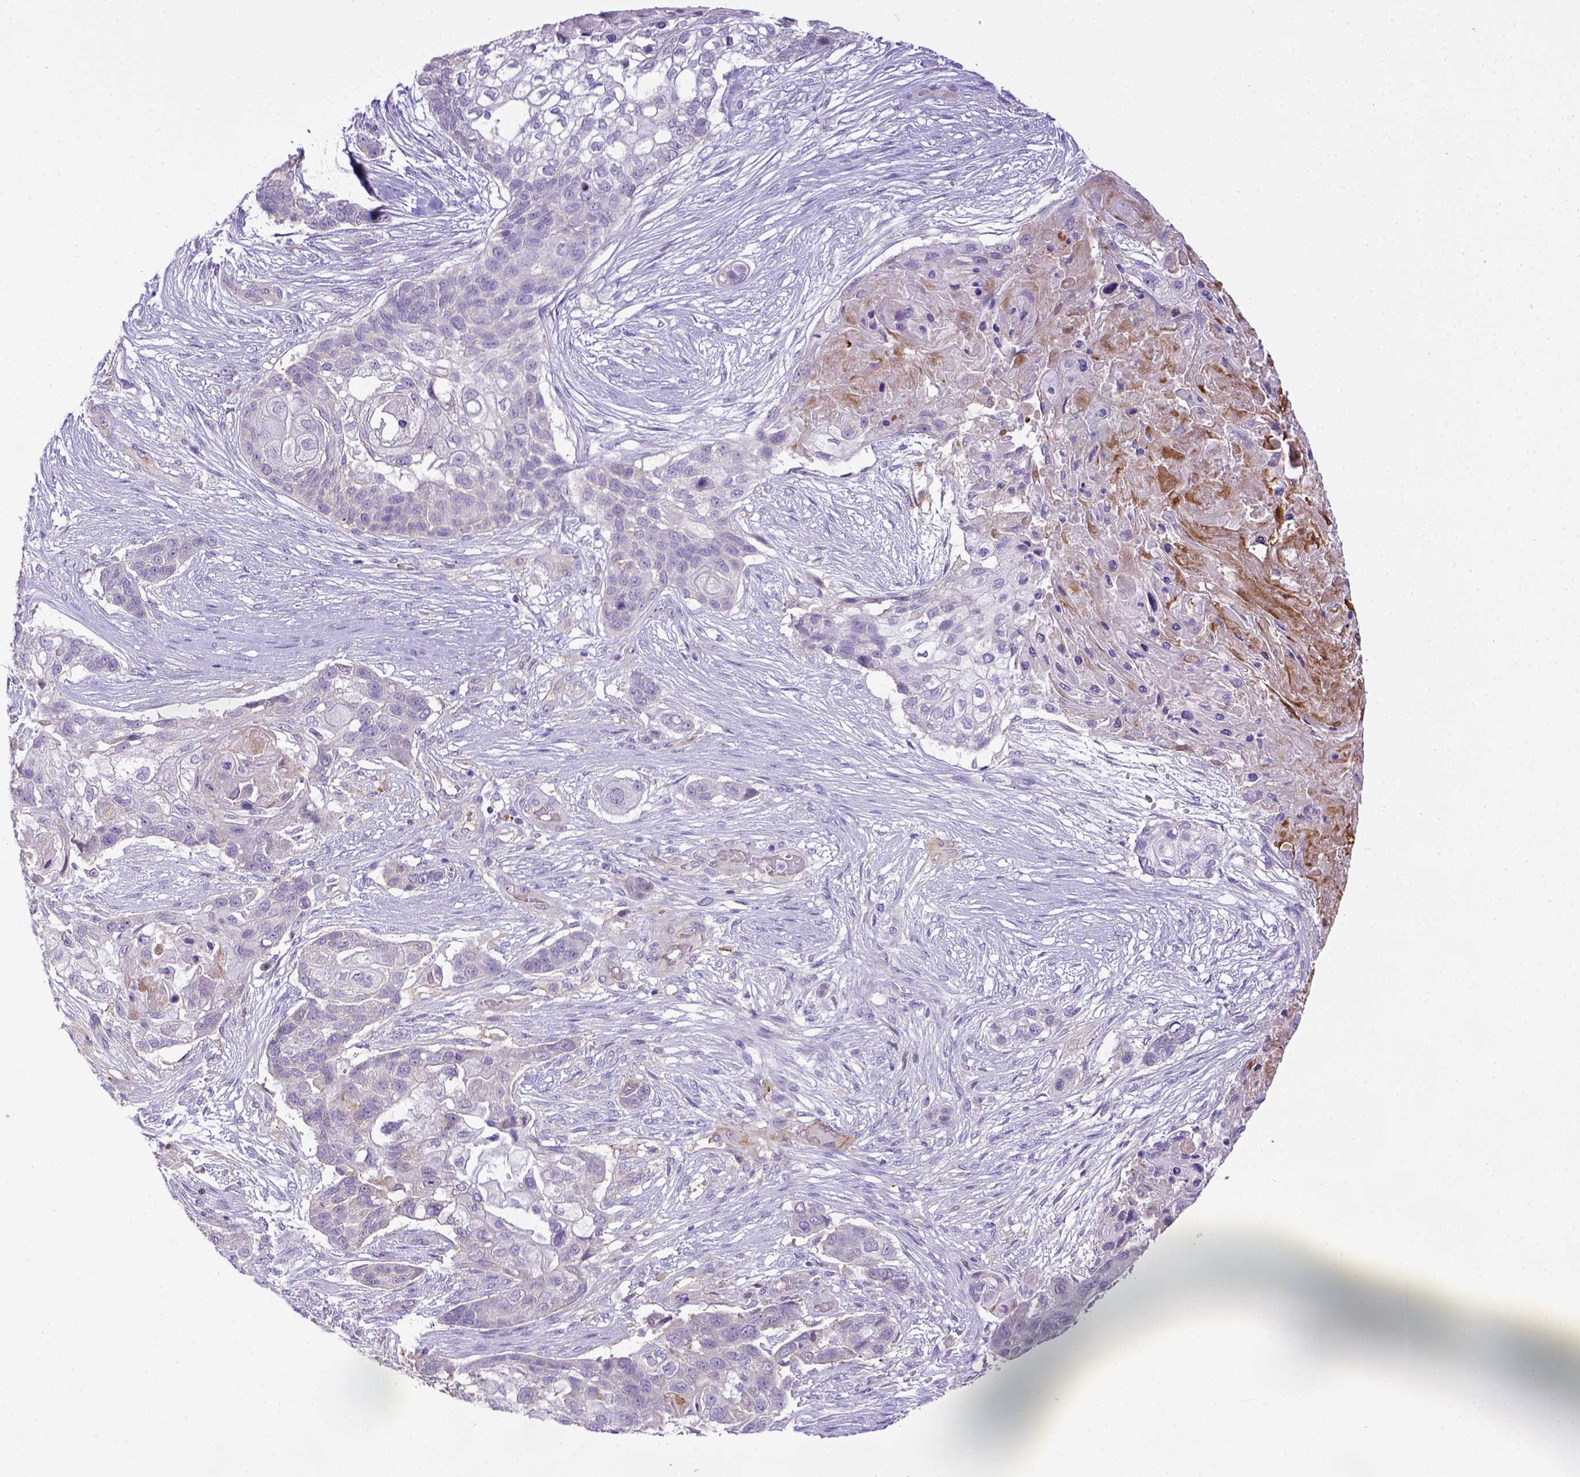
{"staining": {"intensity": "negative", "quantity": "none", "location": "none"}, "tissue": "lung cancer", "cell_type": "Tumor cells", "image_type": "cancer", "snomed": [{"axis": "morphology", "description": "Squamous cell carcinoma, NOS"}, {"axis": "topography", "description": "Lung"}], "caption": "Protein analysis of lung squamous cell carcinoma reveals no significant staining in tumor cells.", "gene": "CD40", "patient": {"sex": "male", "age": 69}}